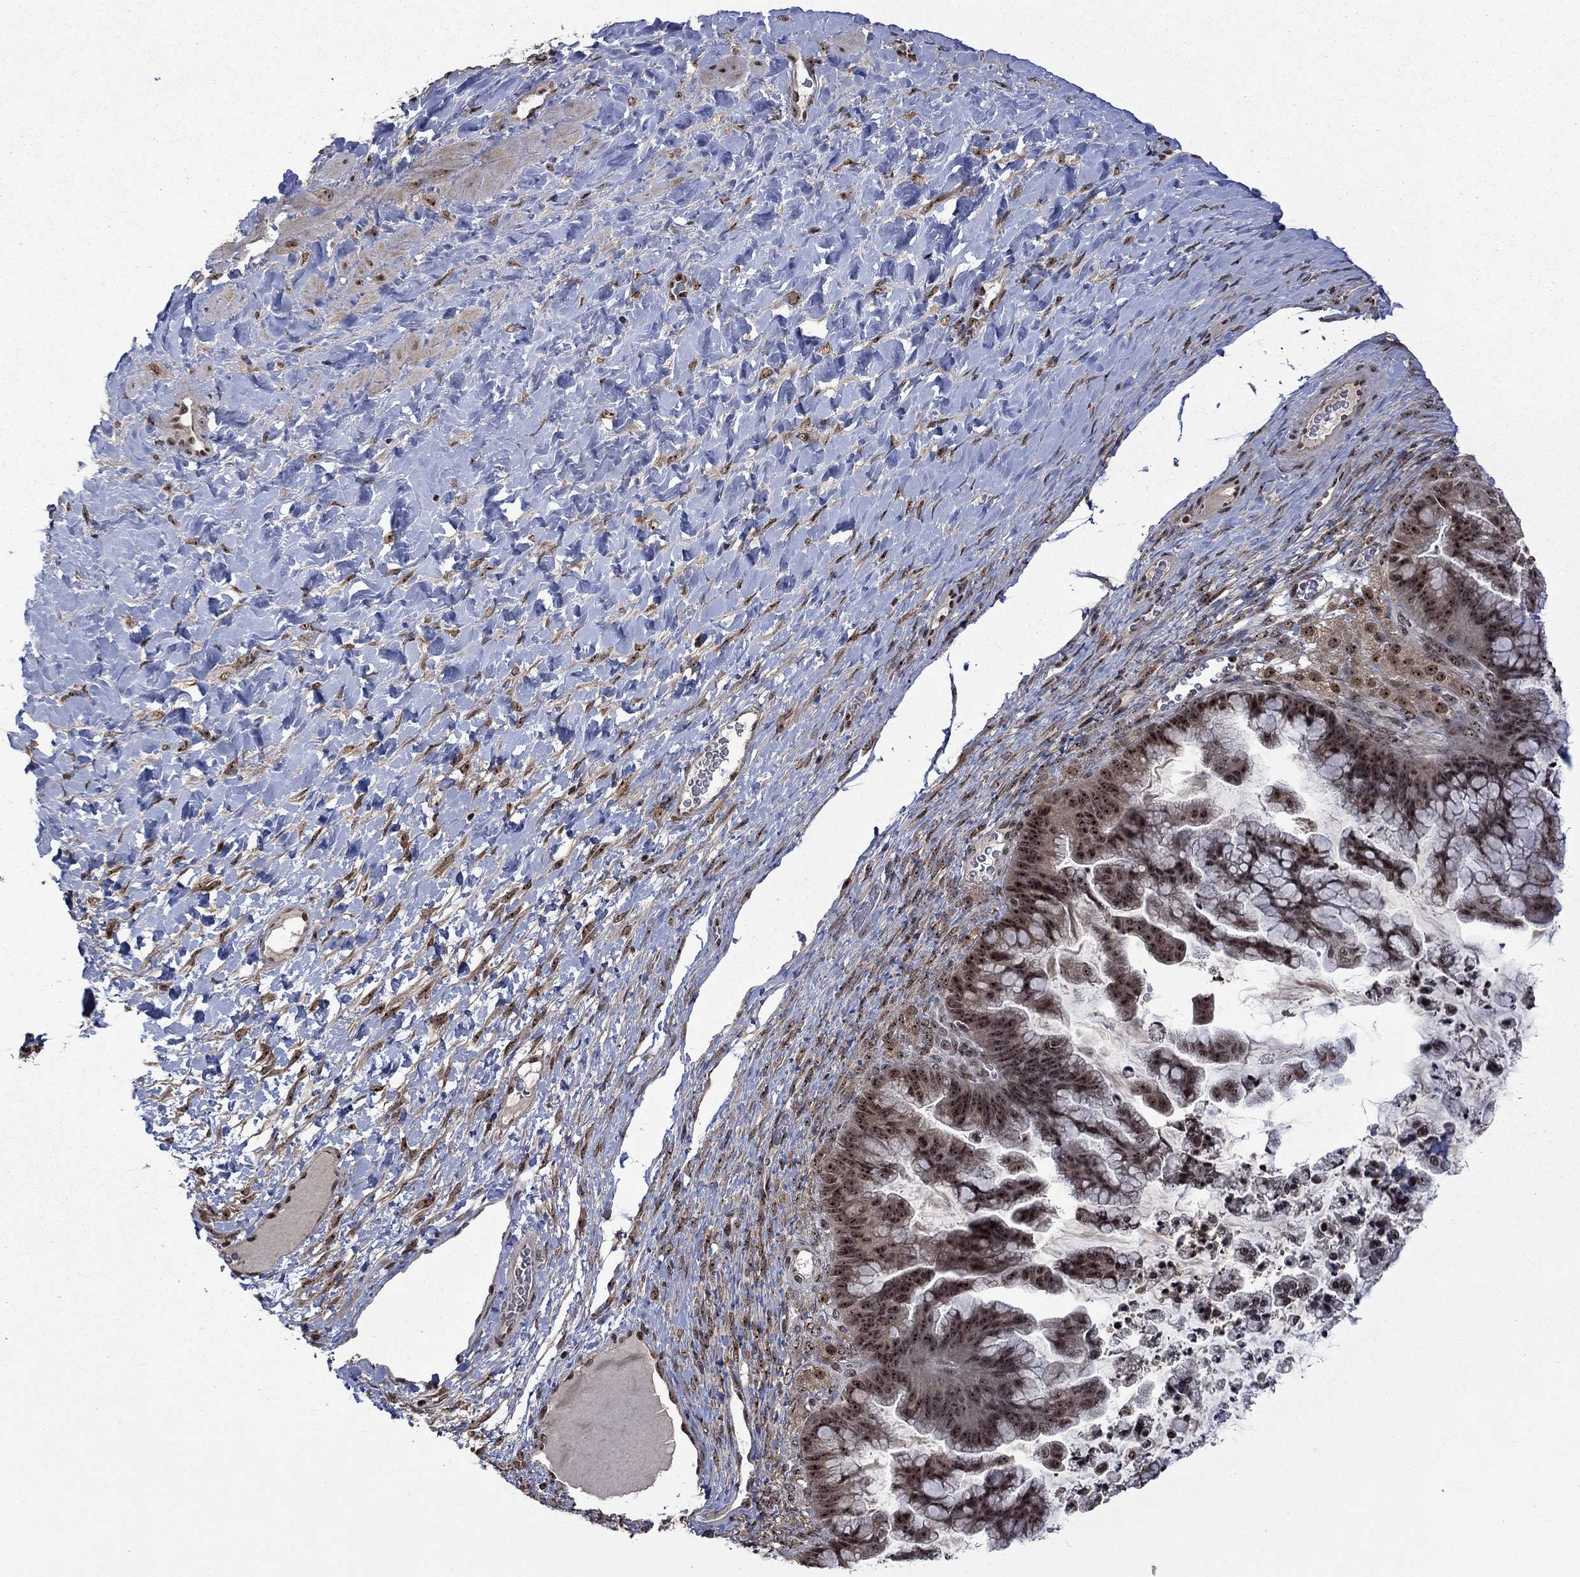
{"staining": {"intensity": "moderate", "quantity": "<25%", "location": "cytoplasmic/membranous,nuclear"}, "tissue": "ovarian cancer", "cell_type": "Tumor cells", "image_type": "cancer", "snomed": [{"axis": "morphology", "description": "Cystadenocarcinoma, mucinous, NOS"}, {"axis": "topography", "description": "Ovary"}], "caption": "There is low levels of moderate cytoplasmic/membranous and nuclear expression in tumor cells of ovarian cancer, as demonstrated by immunohistochemical staining (brown color).", "gene": "FBL", "patient": {"sex": "female", "age": 67}}